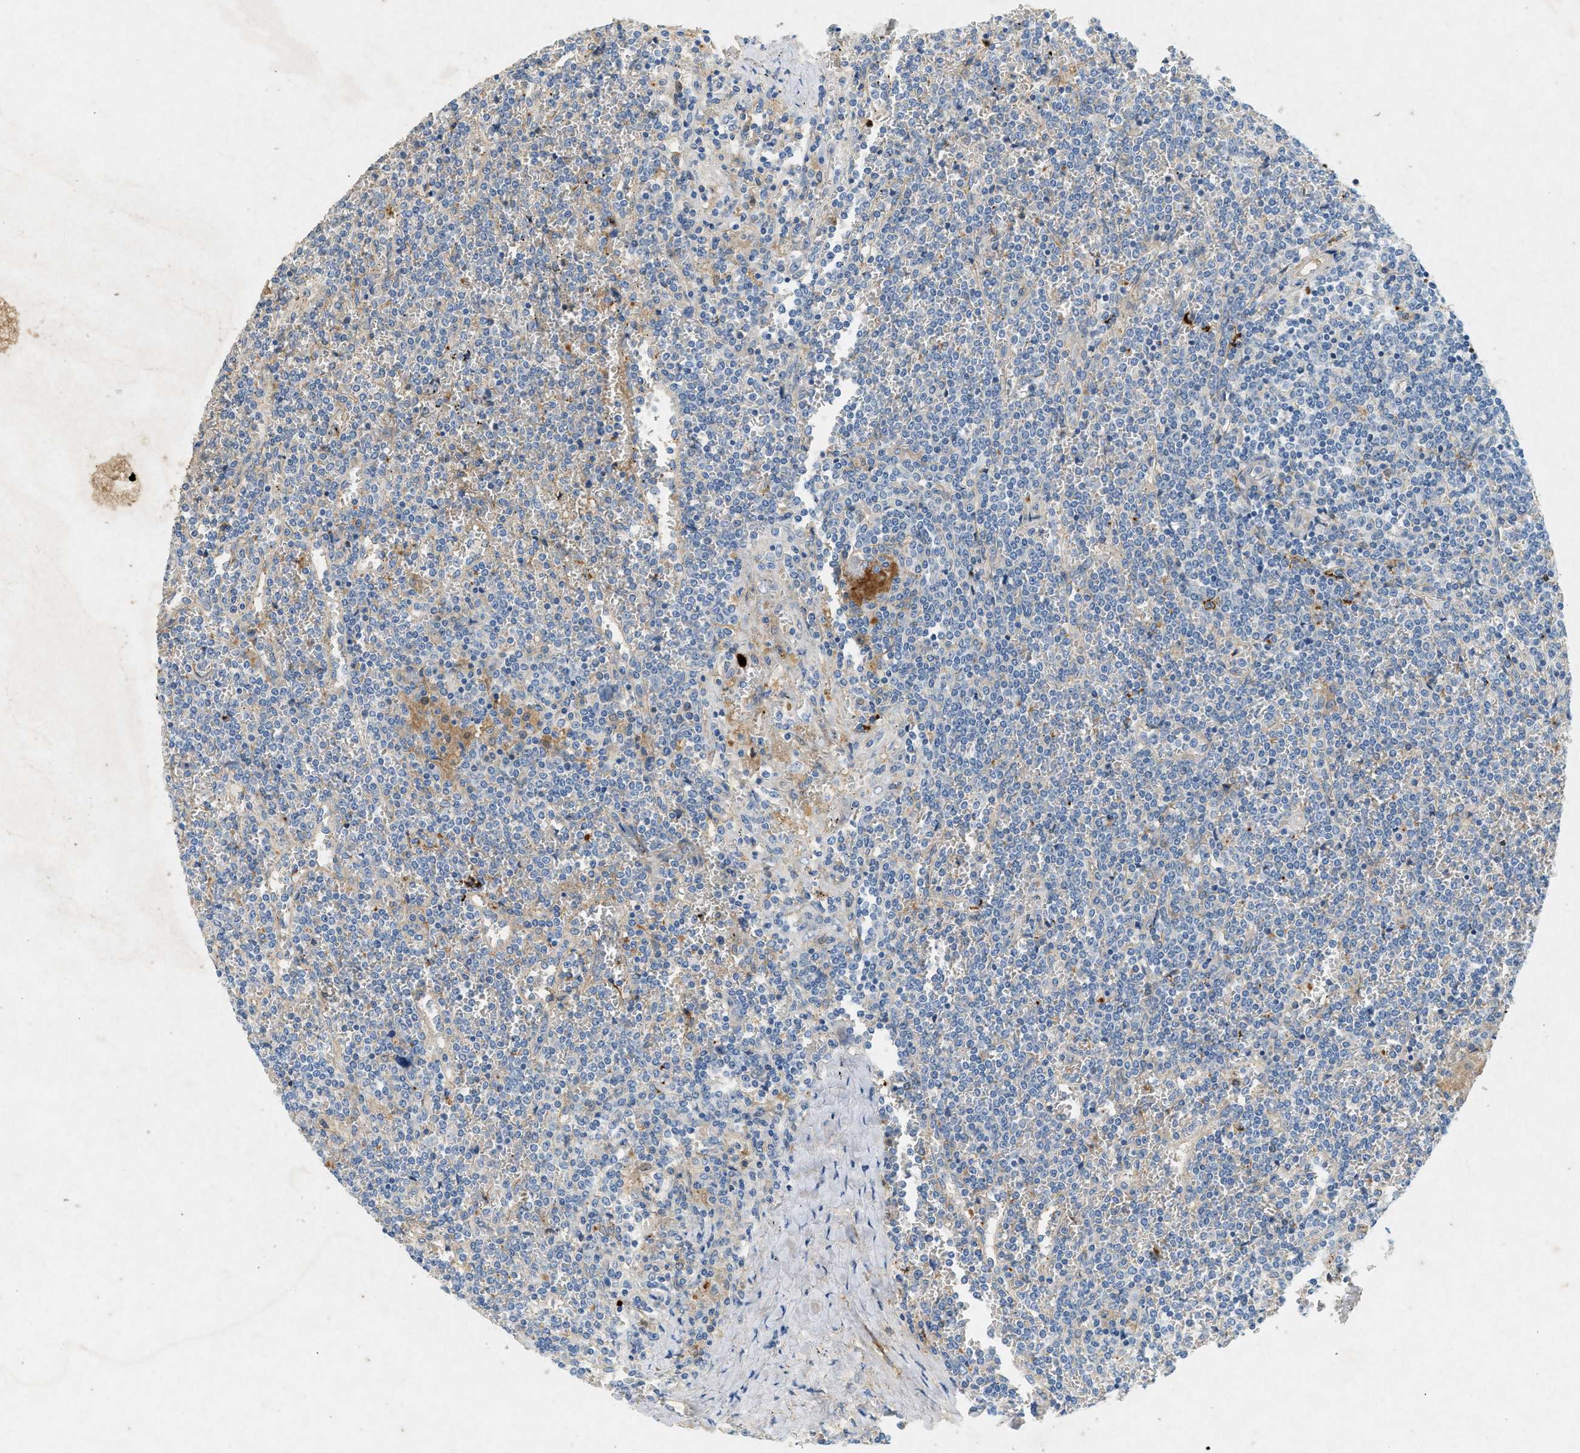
{"staining": {"intensity": "negative", "quantity": "none", "location": "none"}, "tissue": "lymphoma", "cell_type": "Tumor cells", "image_type": "cancer", "snomed": [{"axis": "morphology", "description": "Malignant lymphoma, non-Hodgkin's type, Low grade"}, {"axis": "topography", "description": "Spleen"}], "caption": "Immunohistochemistry photomicrograph of neoplastic tissue: human low-grade malignant lymphoma, non-Hodgkin's type stained with DAB shows no significant protein staining in tumor cells.", "gene": "F2", "patient": {"sex": "female", "age": 19}}